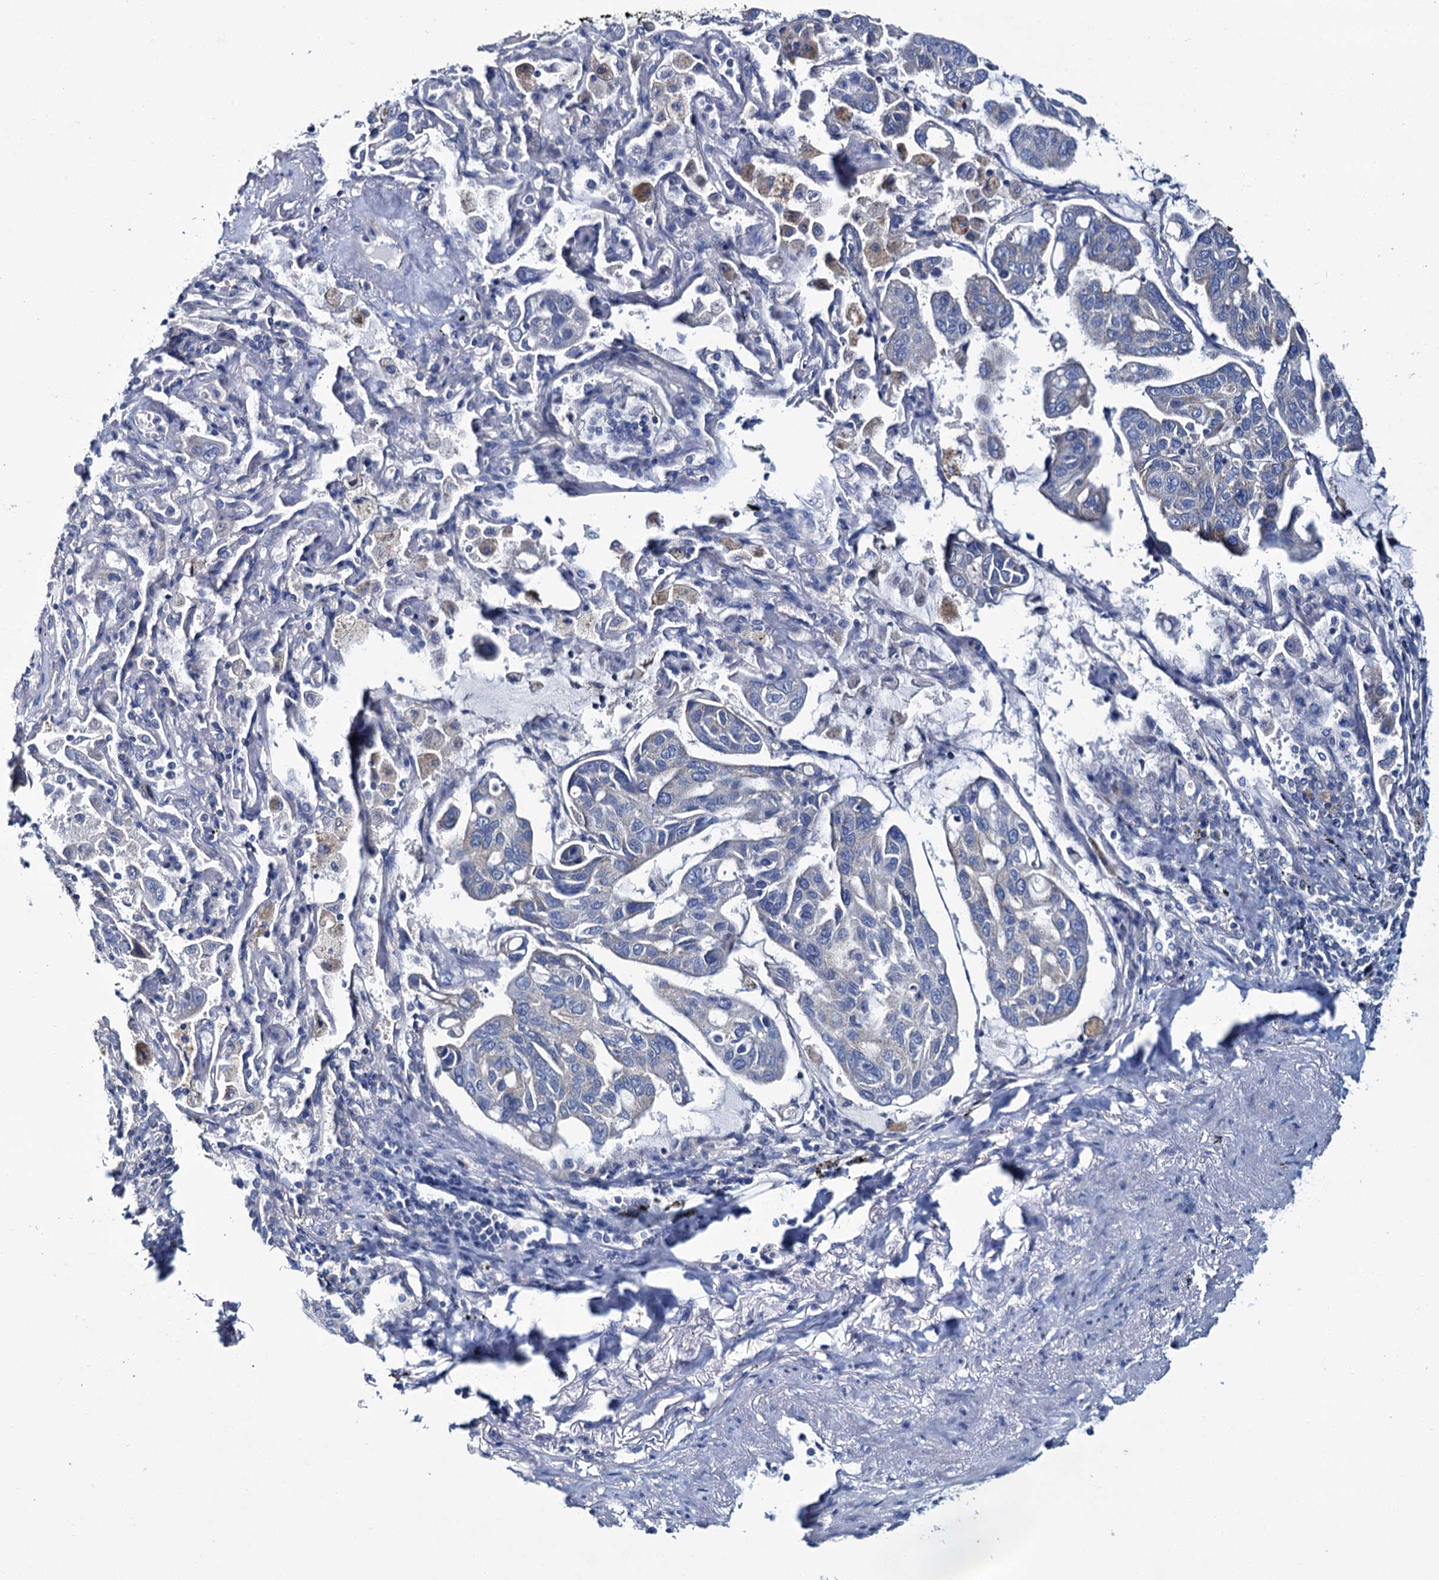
{"staining": {"intensity": "negative", "quantity": "none", "location": "none"}, "tissue": "lung cancer", "cell_type": "Tumor cells", "image_type": "cancer", "snomed": [{"axis": "morphology", "description": "Adenocarcinoma, NOS"}, {"axis": "topography", "description": "Lung"}], "caption": "A histopathology image of human lung cancer (adenocarcinoma) is negative for staining in tumor cells.", "gene": "CEP295", "patient": {"sex": "male", "age": 64}}